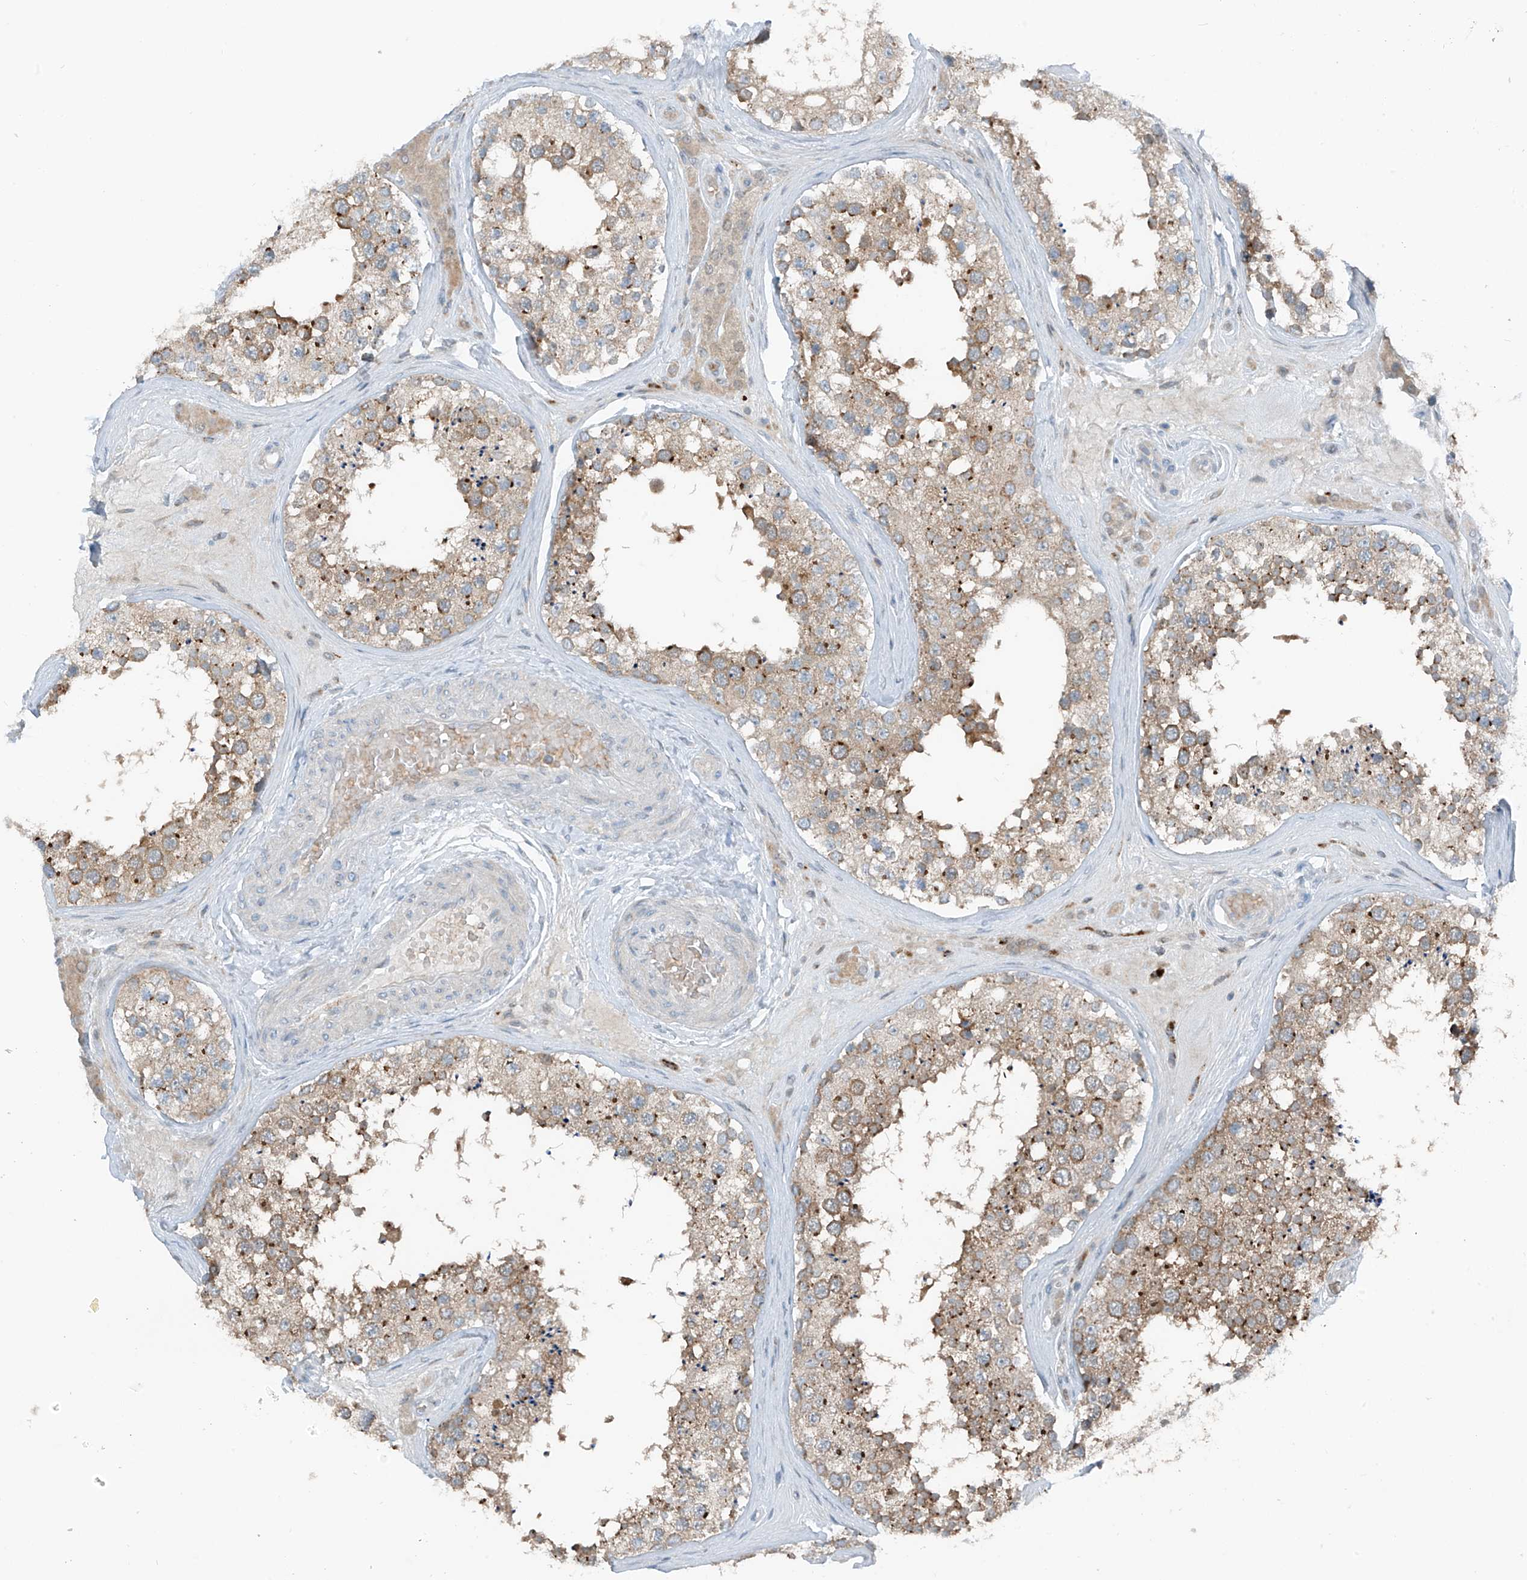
{"staining": {"intensity": "moderate", "quantity": ">75%", "location": "cytoplasmic/membranous"}, "tissue": "testis", "cell_type": "Cells in seminiferous ducts", "image_type": "normal", "snomed": [{"axis": "morphology", "description": "Normal tissue, NOS"}, {"axis": "topography", "description": "Testis"}], "caption": "Benign testis demonstrates moderate cytoplasmic/membranous staining in about >75% of cells in seminiferous ducts The staining was performed using DAB (3,3'-diaminobenzidine), with brown indicating positive protein expression. Nuclei are stained blue with hematoxylin..", "gene": "SLC12A6", "patient": {"sex": "male", "age": 46}}